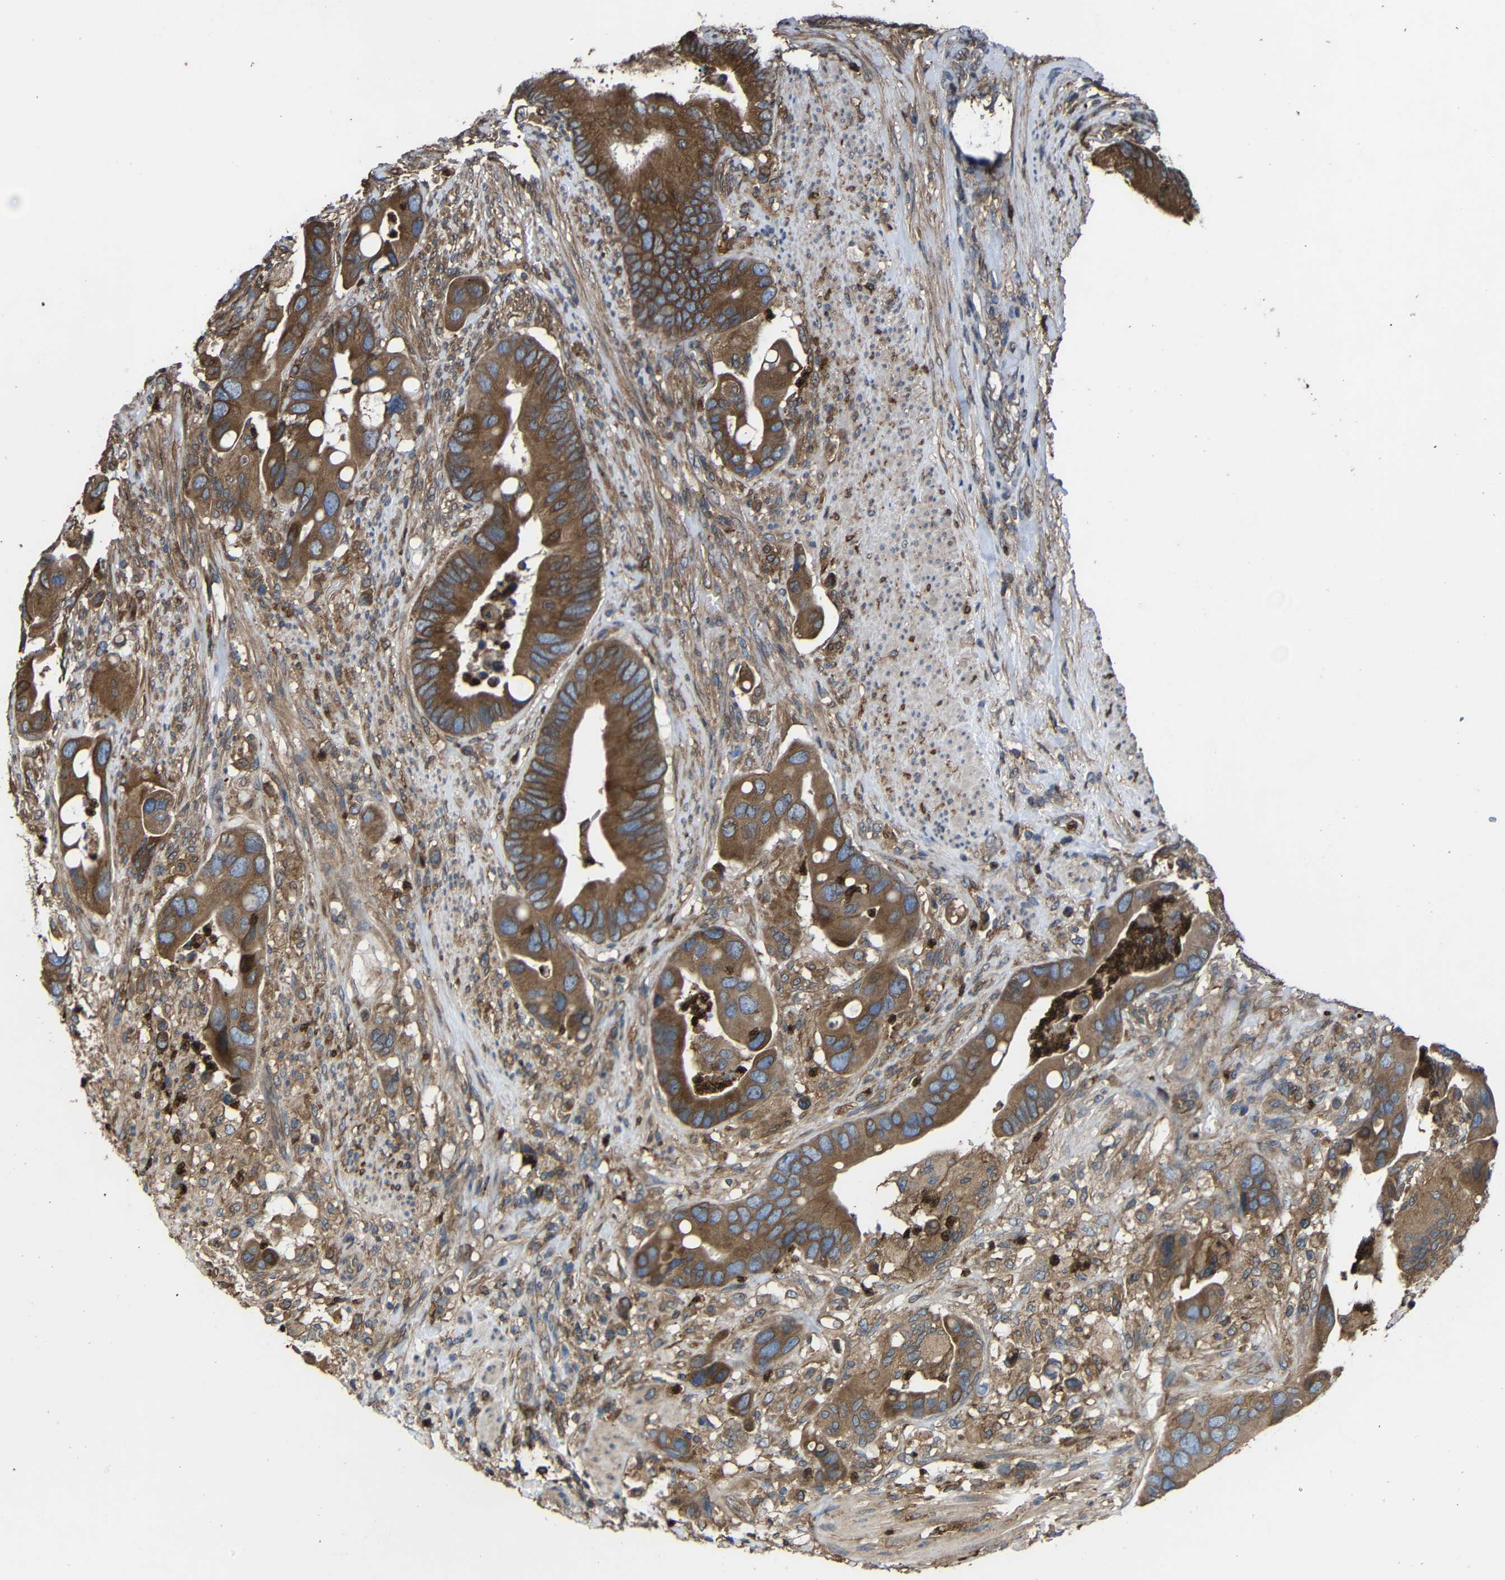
{"staining": {"intensity": "strong", "quantity": ">75%", "location": "cytoplasmic/membranous"}, "tissue": "colorectal cancer", "cell_type": "Tumor cells", "image_type": "cancer", "snomed": [{"axis": "morphology", "description": "Adenocarcinoma, NOS"}, {"axis": "topography", "description": "Rectum"}], "caption": "Immunohistochemistry (IHC) image of neoplastic tissue: human colorectal cancer (adenocarcinoma) stained using immunohistochemistry (IHC) reveals high levels of strong protein expression localized specifically in the cytoplasmic/membranous of tumor cells, appearing as a cytoplasmic/membranous brown color.", "gene": "TREM2", "patient": {"sex": "female", "age": 57}}